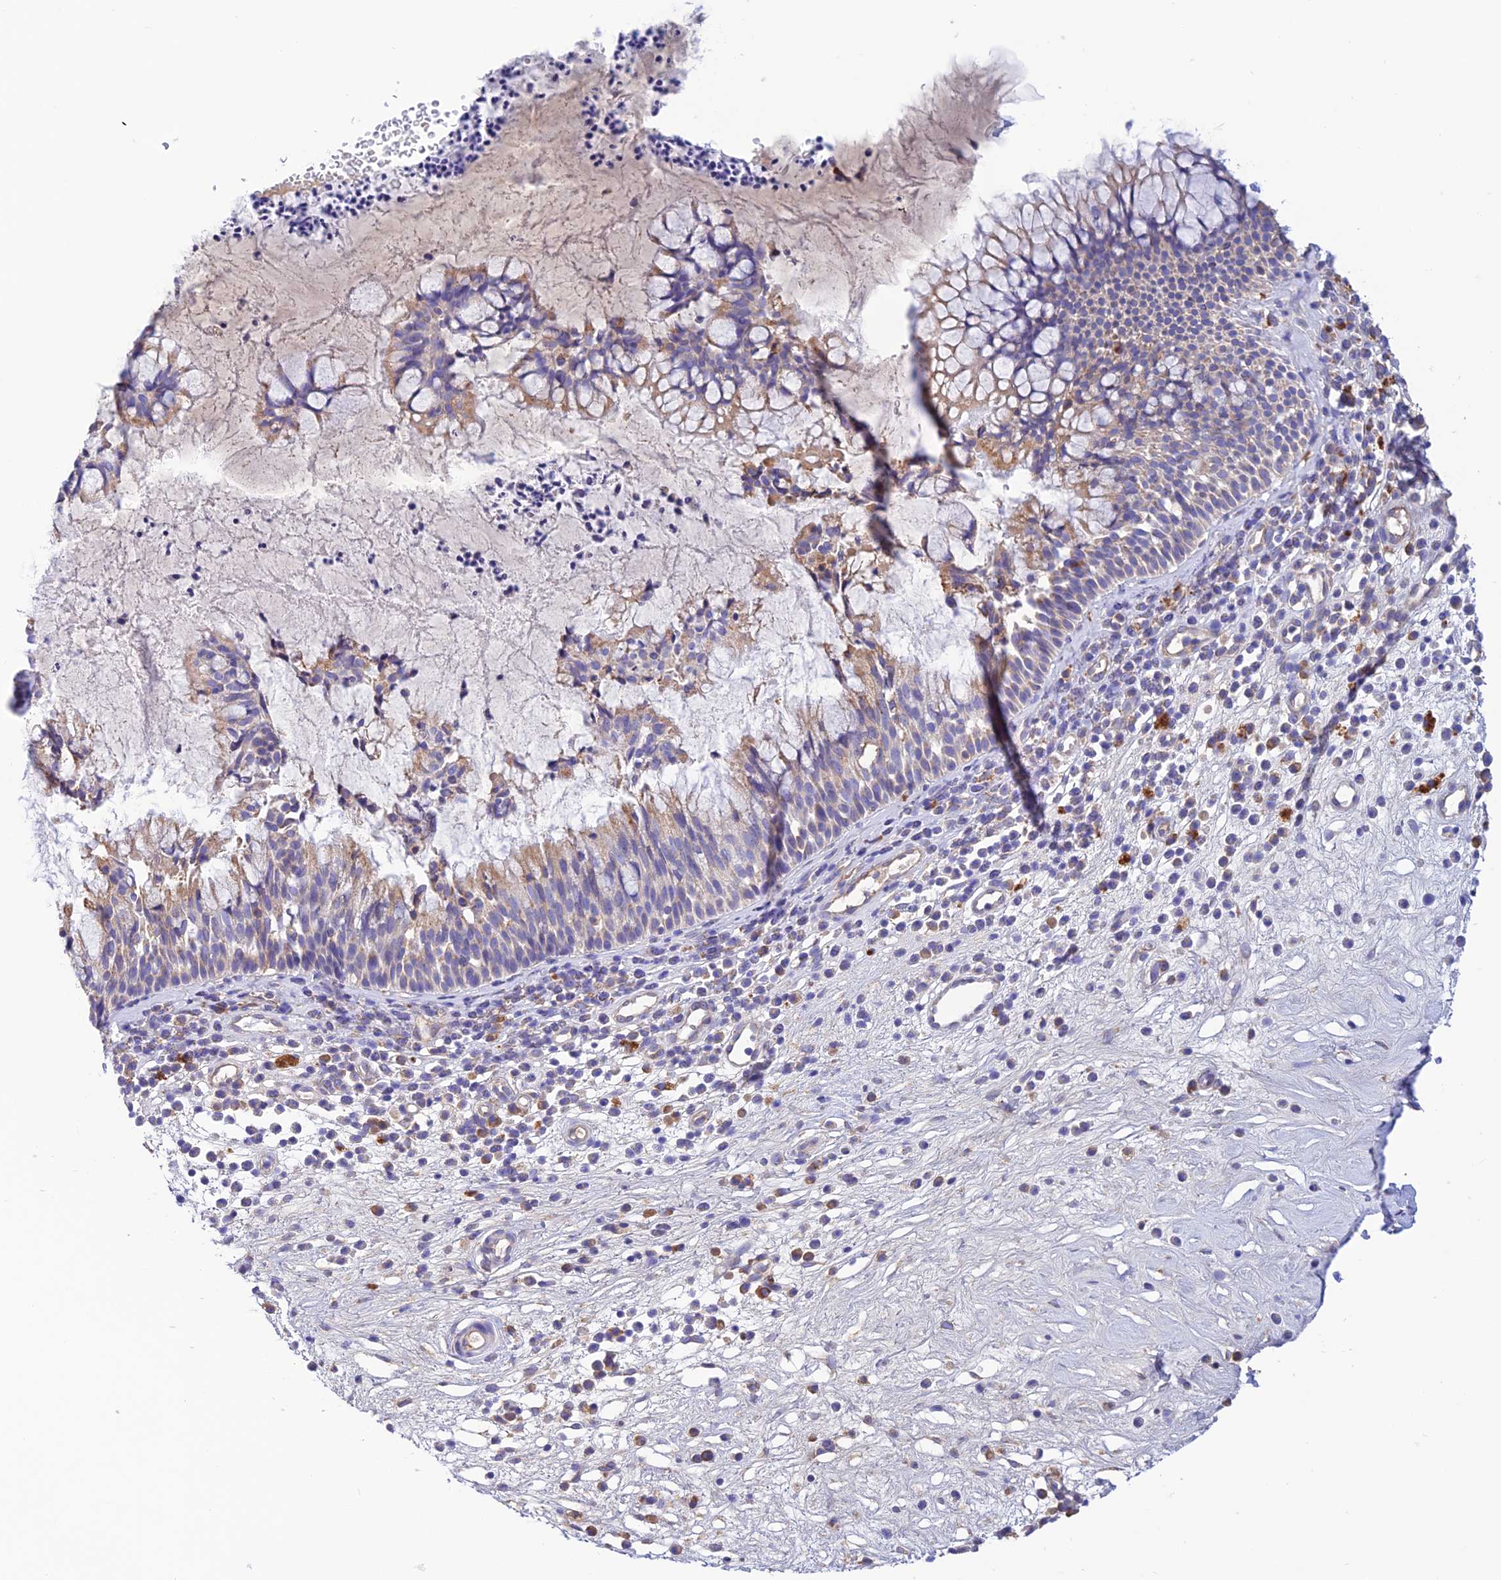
{"staining": {"intensity": "moderate", "quantity": "25%-75%", "location": "cytoplasmic/membranous"}, "tissue": "nasopharynx", "cell_type": "Respiratory epithelial cells", "image_type": "normal", "snomed": [{"axis": "morphology", "description": "Normal tissue, NOS"}, {"axis": "morphology", "description": "Inflammation, NOS"}, {"axis": "topography", "description": "Nasopharynx"}], "caption": "Moderate cytoplasmic/membranous positivity for a protein is seen in about 25%-75% of respiratory epithelial cells of benign nasopharynx using immunohistochemistry.", "gene": "ENSG00000255439", "patient": {"sex": "male", "age": 70}}